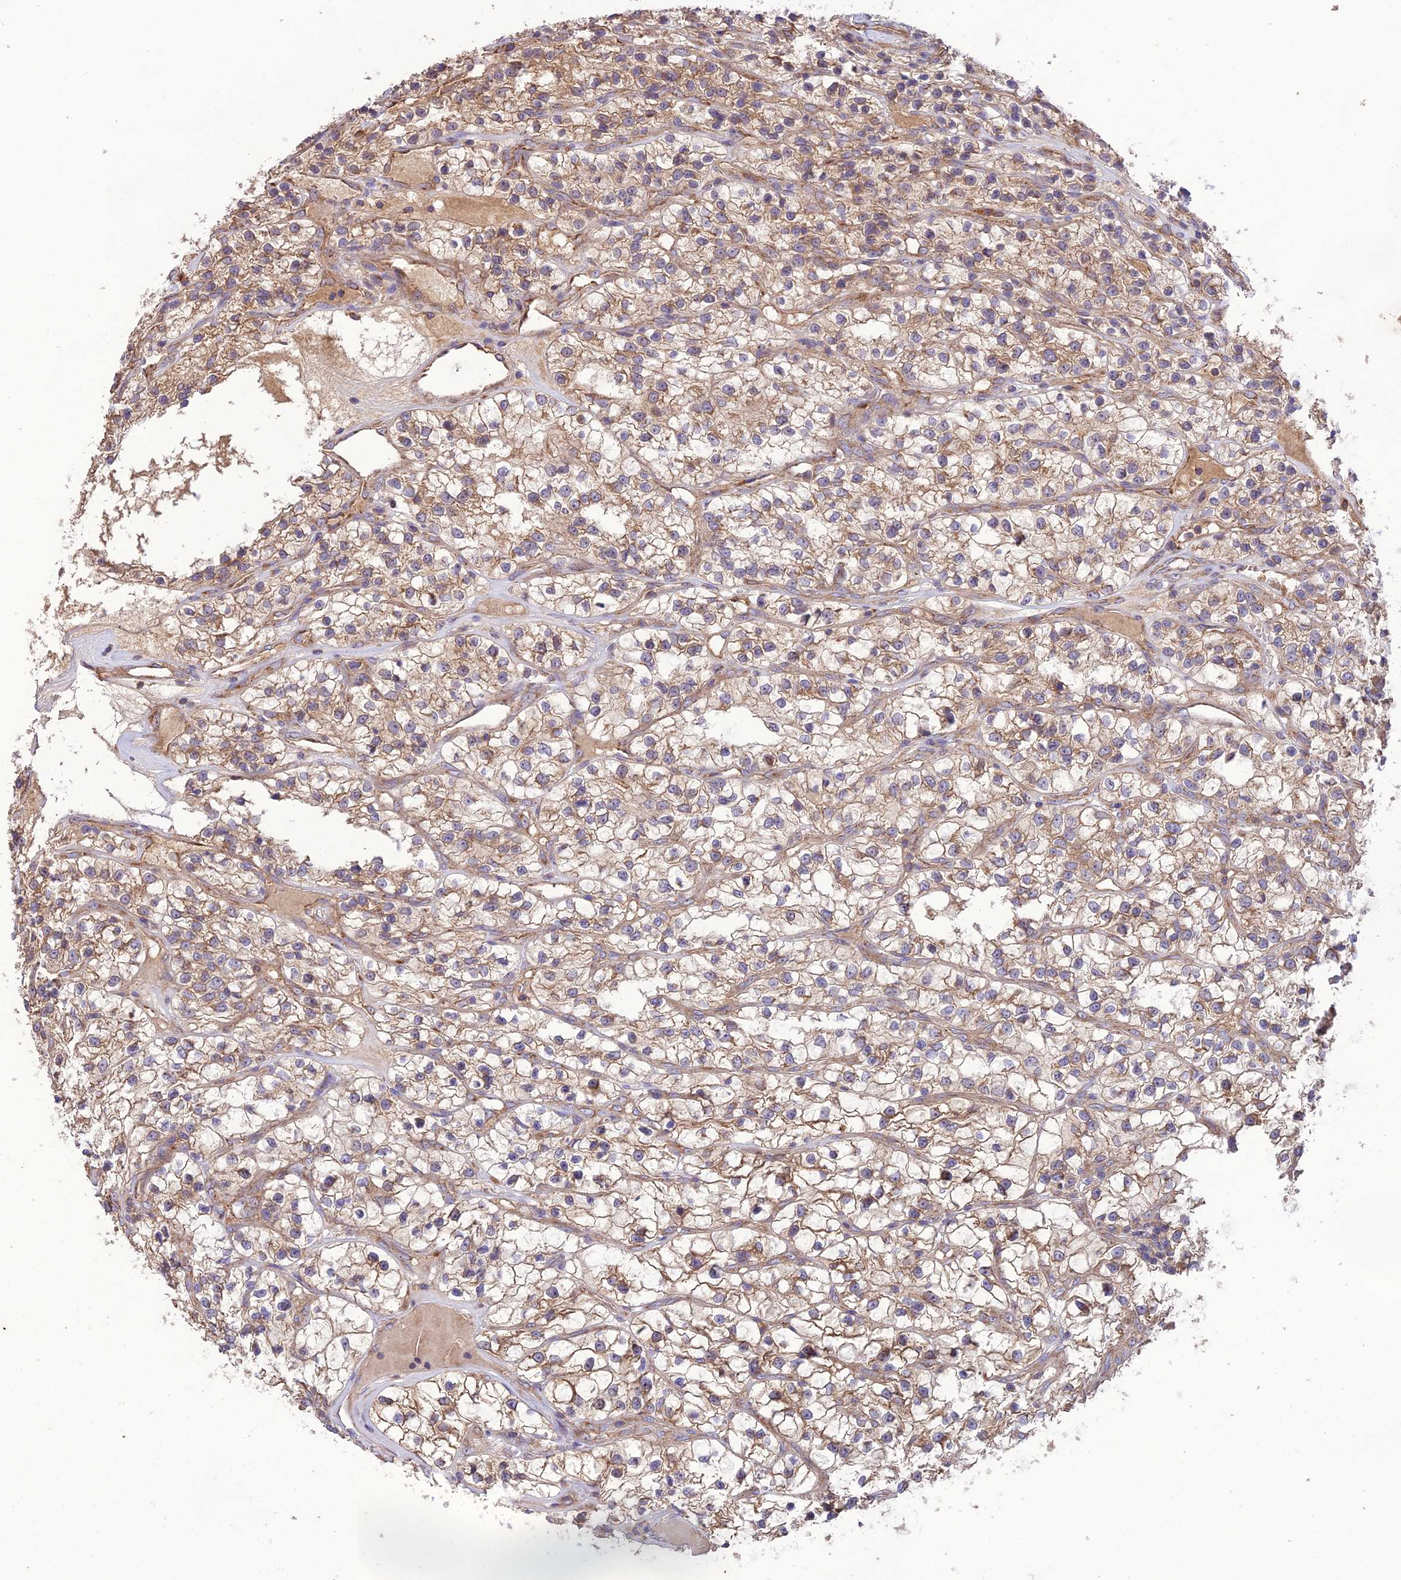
{"staining": {"intensity": "moderate", "quantity": ">75%", "location": "cytoplasmic/membranous"}, "tissue": "renal cancer", "cell_type": "Tumor cells", "image_type": "cancer", "snomed": [{"axis": "morphology", "description": "Adenocarcinoma, NOS"}, {"axis": "topography", "description": "Kidney"}], "caption": "Renal adenocarcinoma stained with a brown dye shows moderate cytoplasmic/membranous positive positivity in approximately >75% of tumor cells.", "gene": "NDUFAF1", "patient": {"sex": "female", "age": 57}}